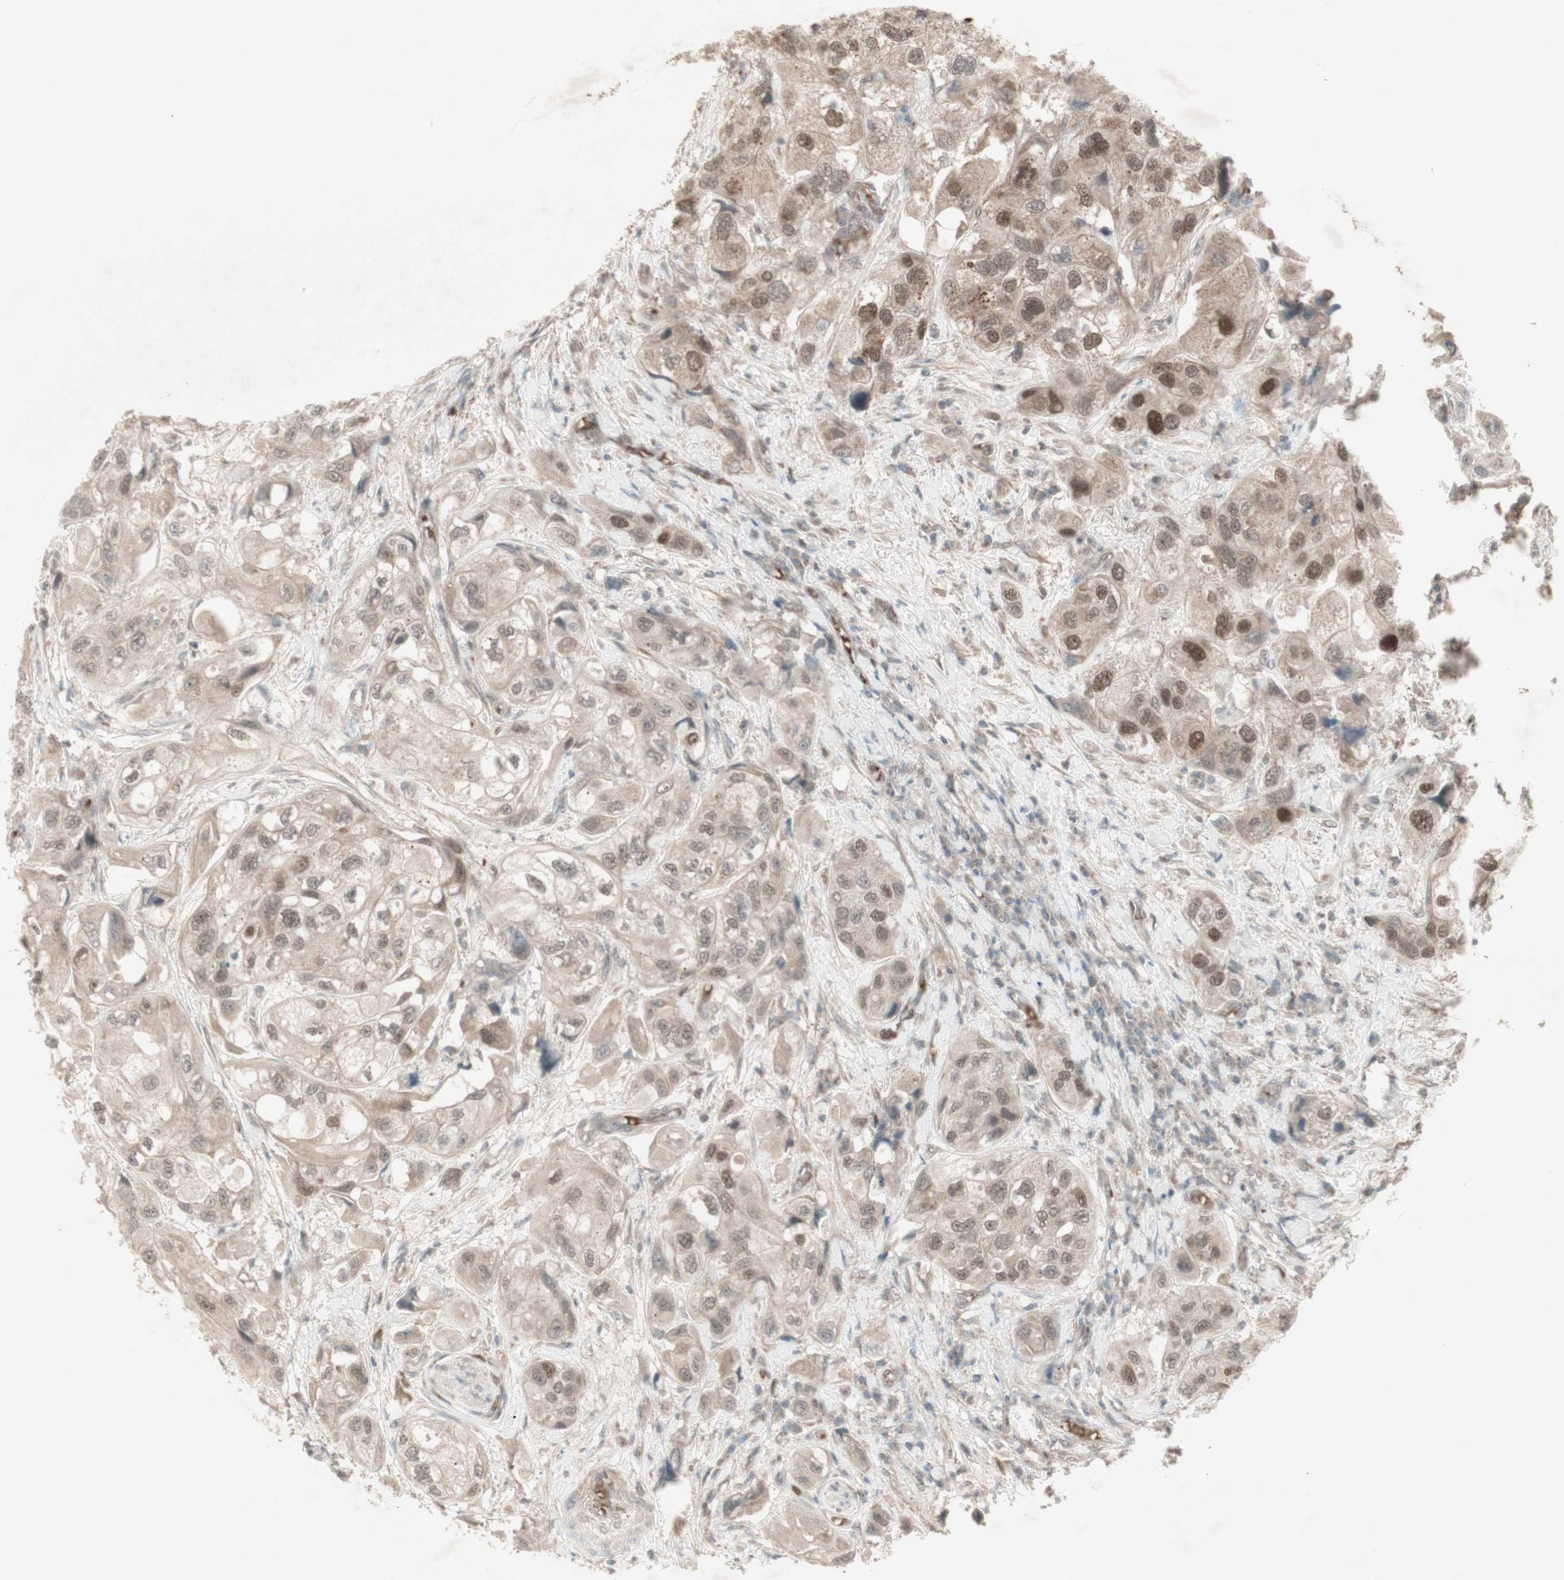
{"staining": {"intensity": "moderate", "quantity": "25%-75%", "location": "cytoplasmic/membranous,nuclear"}, "tissue": "urothelial cancer", "cell_type": "Tumor cells", "image_type": "cancer", "snomed": [{"axis": "morphology", "description": "Urothelial carcinoma, High grade"}, {"axis": "topography", "description": "Urinary bladder"}], "caption": "A photomicrograph of urothelial cancer stained for a protein shows moderate cytoplasmic/membranous and nuclear brown staining in tumor cells.", "gene": "MSH6", "patient": {"sex": "female", "age": 64}}